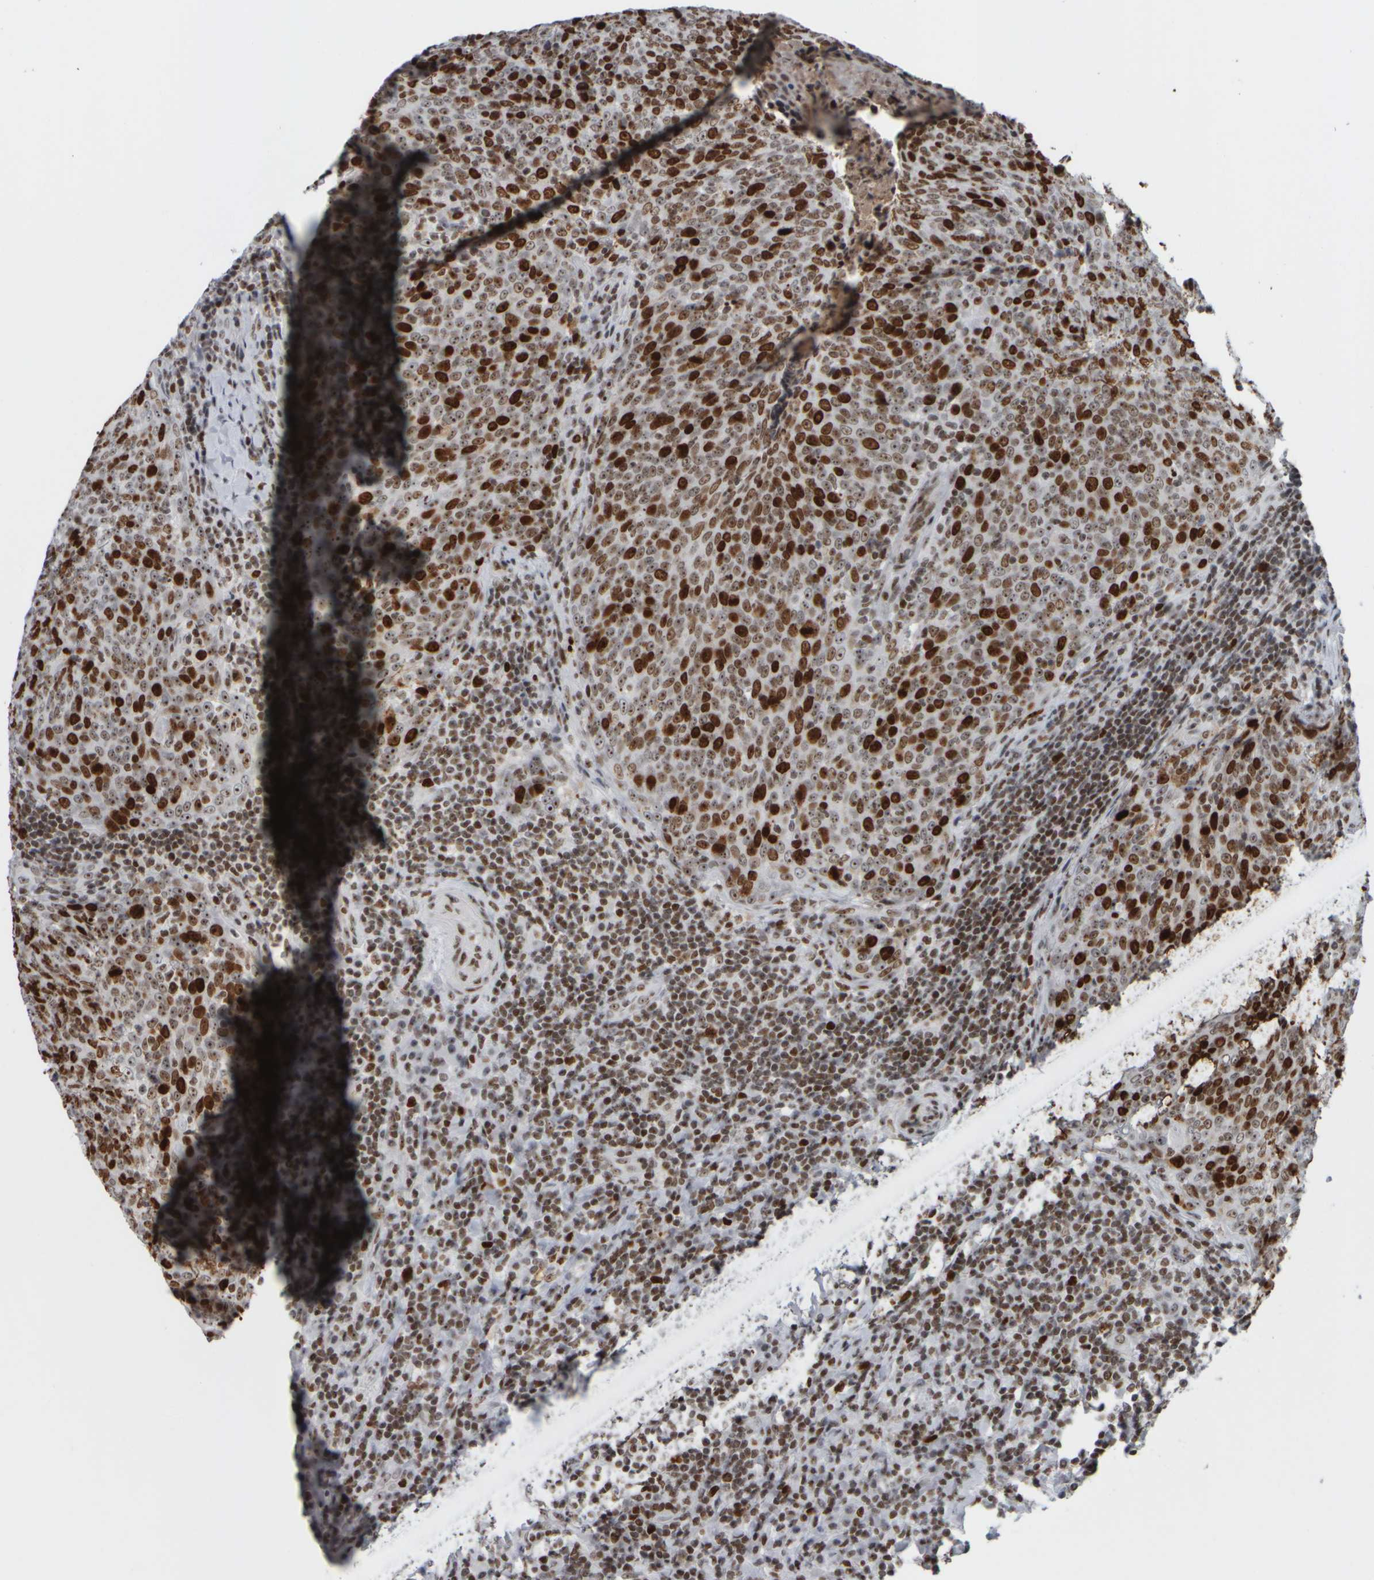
{"staining": {"intensity": "strong", "quantity": ">75%", "location": "nuclear"}, "tissue": "head and neck cancer", "cell_type": "Tumor cells", "image_type": "cancer", "snomed": [{"axis": "morphology", "description": "Squamous cell carcinoma, NOS"}, {"axis": "morphology", "description": "Squamous cell carcinoma, metastatic, NOS"}, {"axis": "topography", "description": "Lymph node"}, {"axis": "topography", "description": "Head-Neck"}], "caption": "A histopathology image showing strong nuclear expression in about >75% of tumor cells in metastatic squamous cell carcinoma (head and neck), as visualized by brown immunohistochemical staining.", "gene": "TOP2B", "patient": {"sex": "male", "age": 62}}